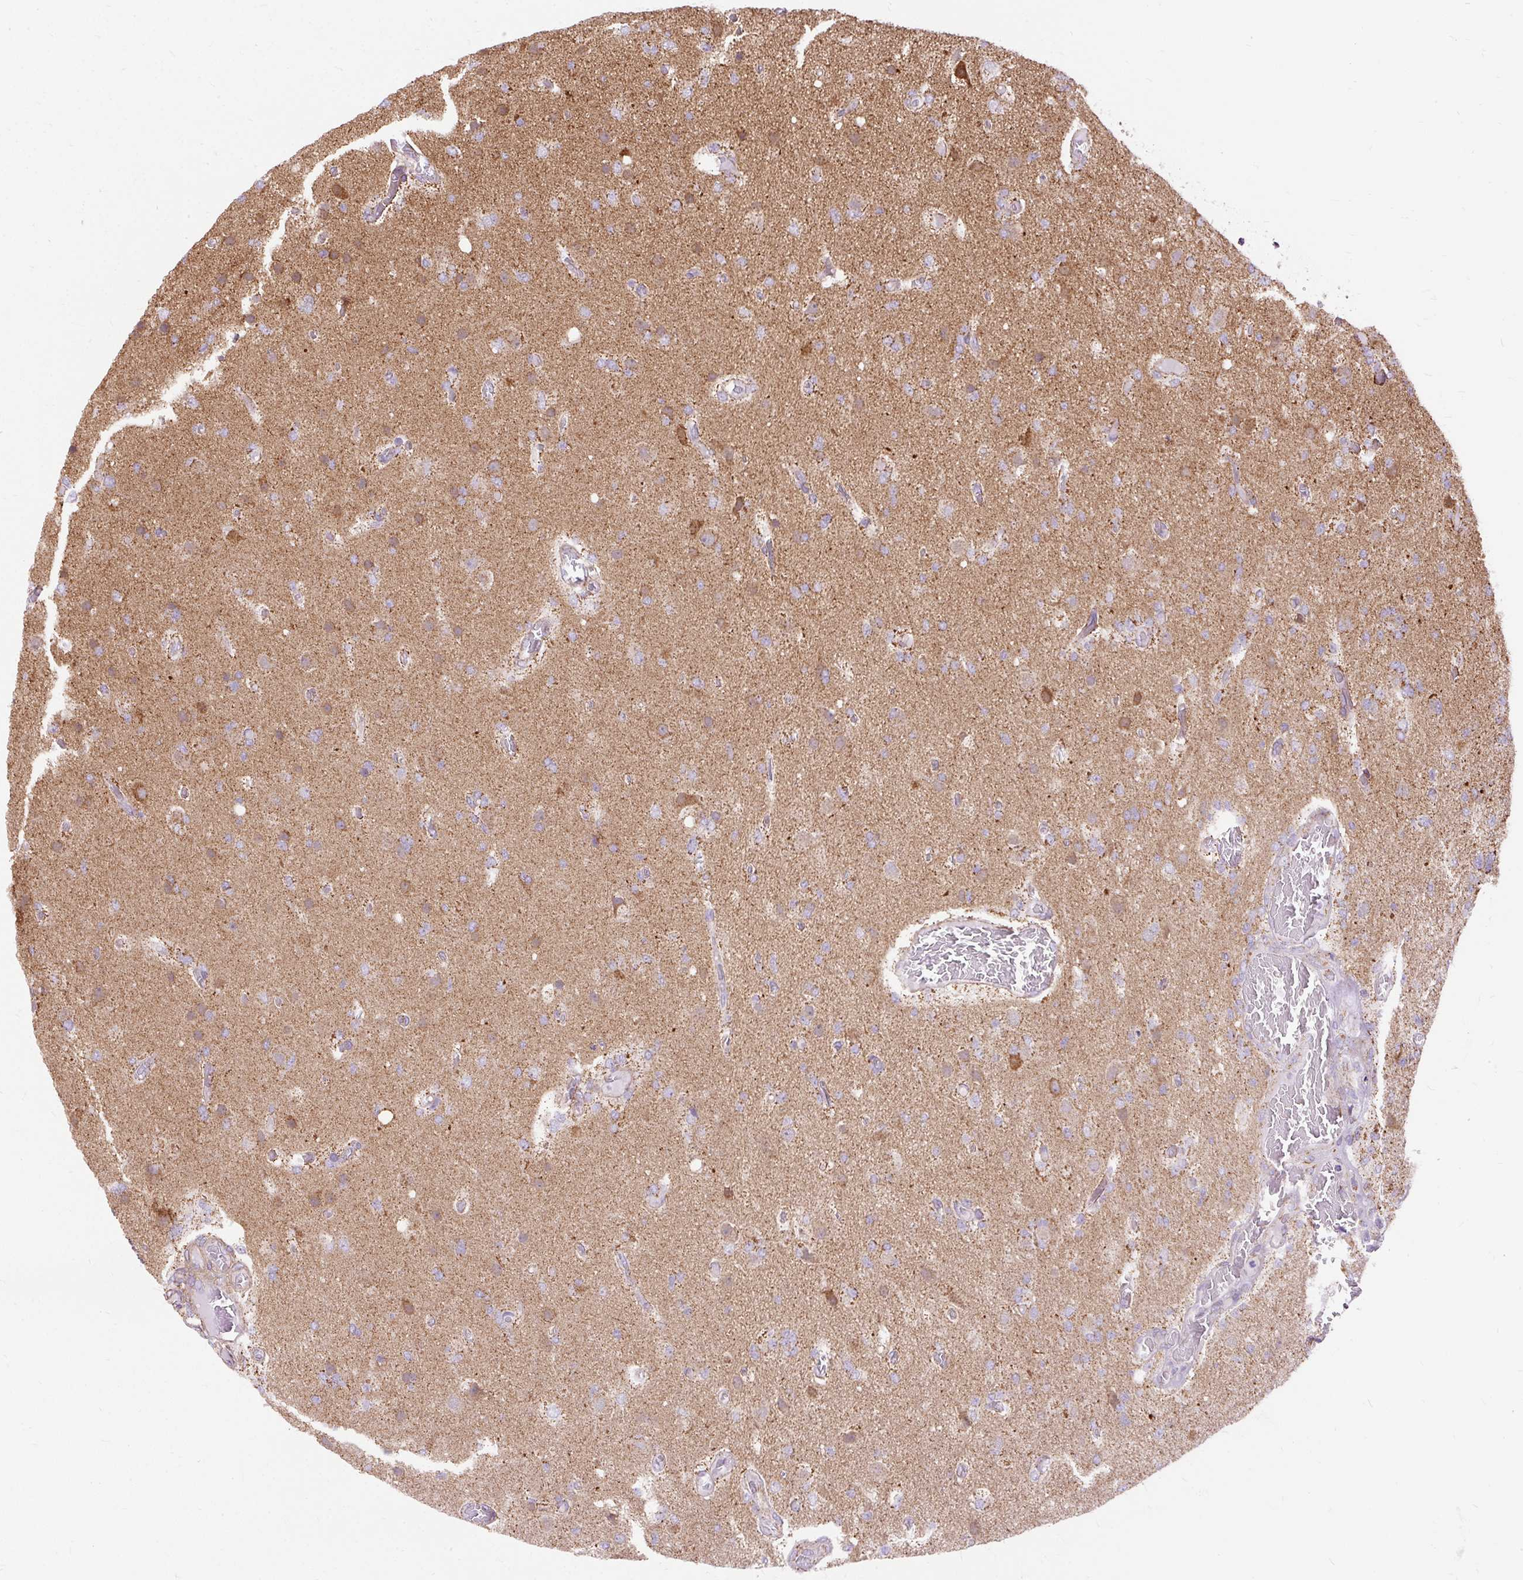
{"staining": {"intensity": "moderate", "quantity": "25%-75%", "location": "cytoplasmic/membranous"}, "tissue": "glioma", "cell_type": "Tumor cells", "image_type": "cancer", "snomed": [{"axis": "morphology", "description": "Glioma, malignant, High grade"}, {"axis": "topography", "description": "Brain"}], "caption": "There is medium levels of moderate cytoplasmic/membranous expression in tumor cells of glioma, as demonstrated by immunohistochemical staining (brown color).", "gene": "CEP290", "patient": {"sex": "female", "age": 74}}